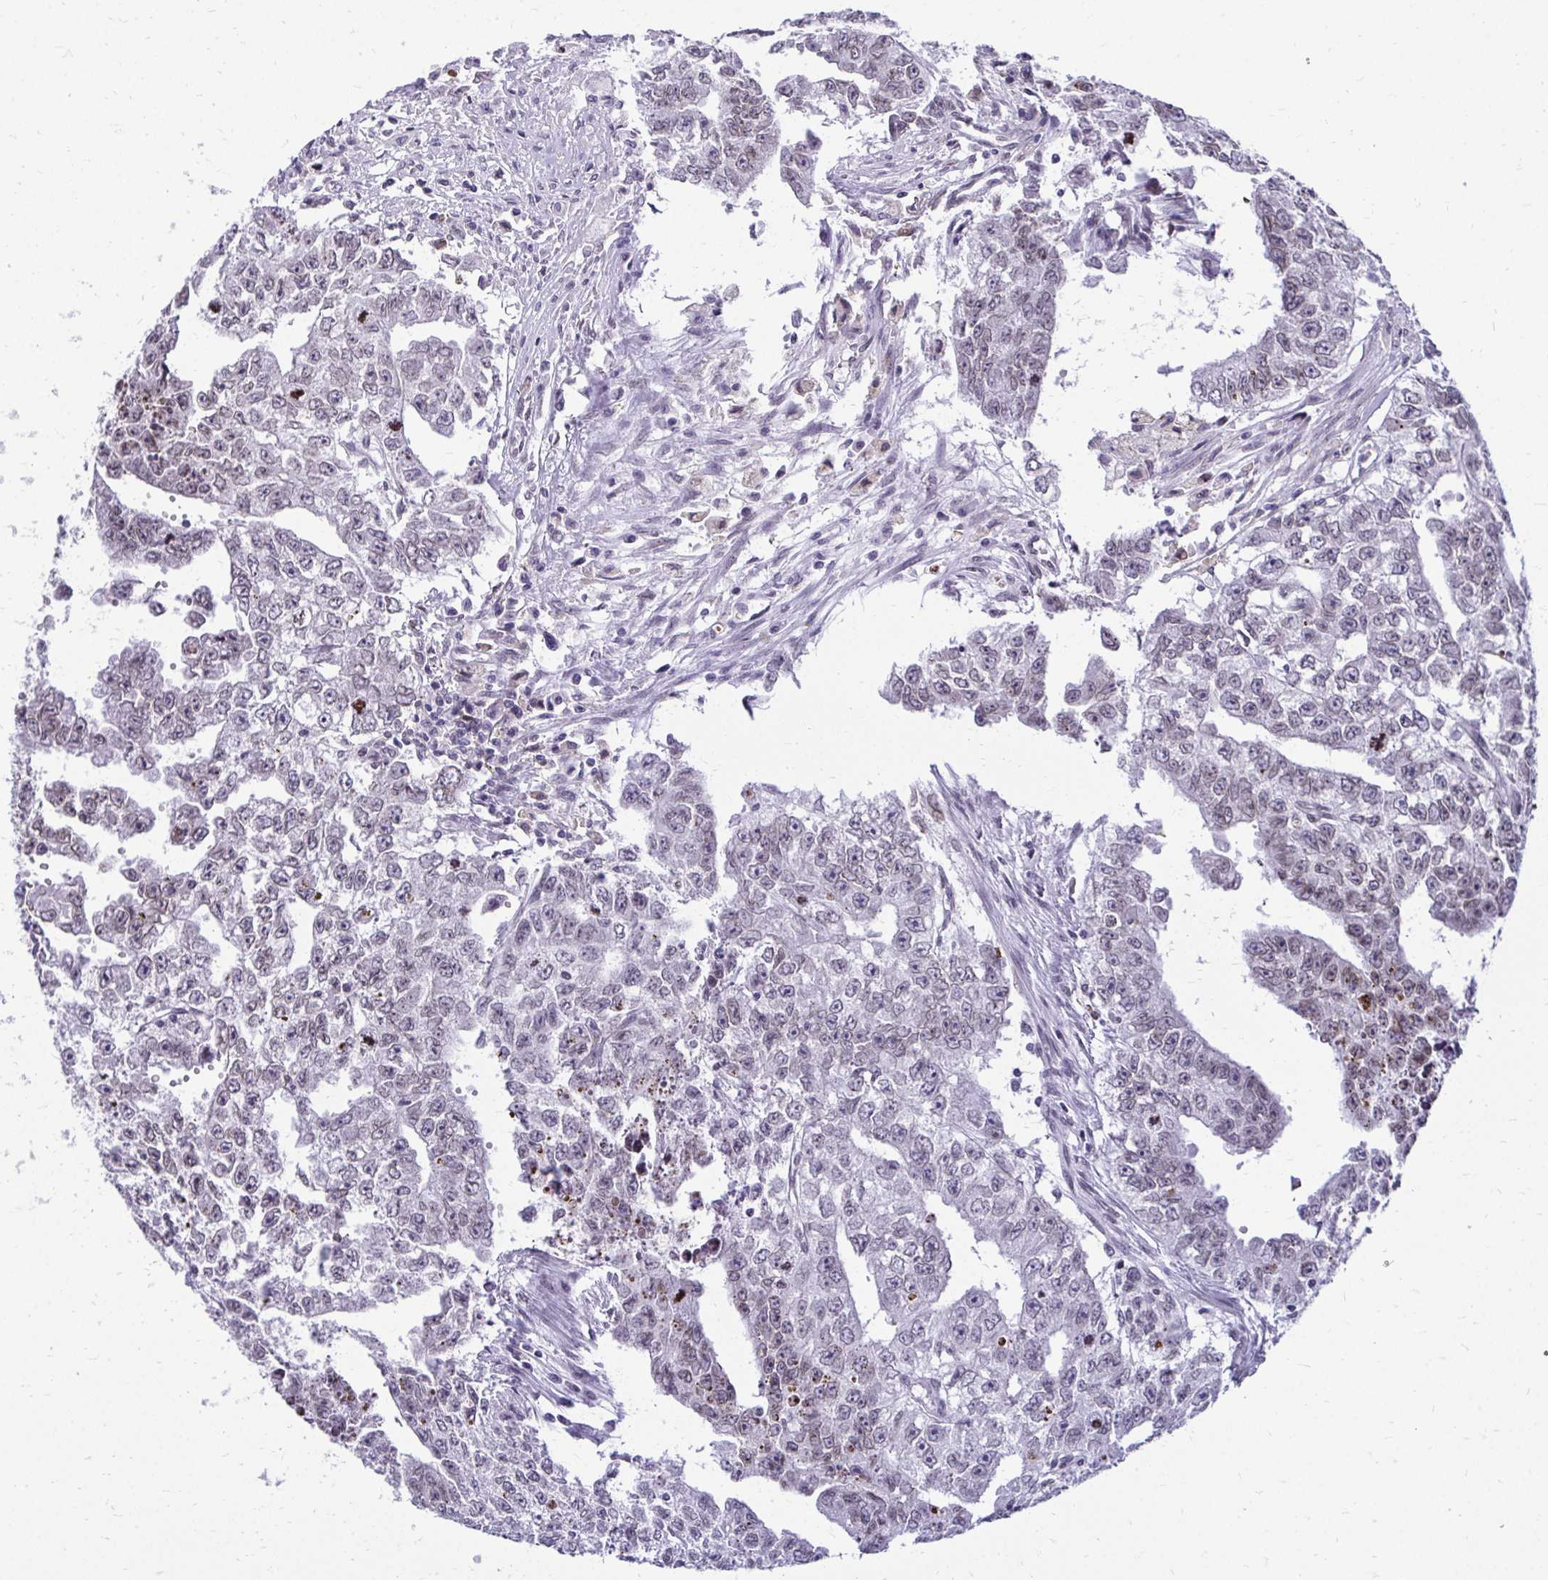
{"staining": {"intensity": "weak", "quantity": "<25%", "location": "cytoplasmic/membranous,nuclear"}, "tissue": "testis cancer", "cell_type": "Tumor cells", "image_type": "cancer", "snomed": [{"axis": "morphology", "description": "Carcinoma, Embryonal, NOS"}, {"axis": "morphology", "description": "Teratoma, malignant, NOS"}, {"axis": "topography", "description": "Testis"}], "caption": "Immunohistochemical staining of testis cancer demonstrates no significant expression in tumor cells.", "gene": "BANF1", "patient": {"sex": "male", "age": 24}}